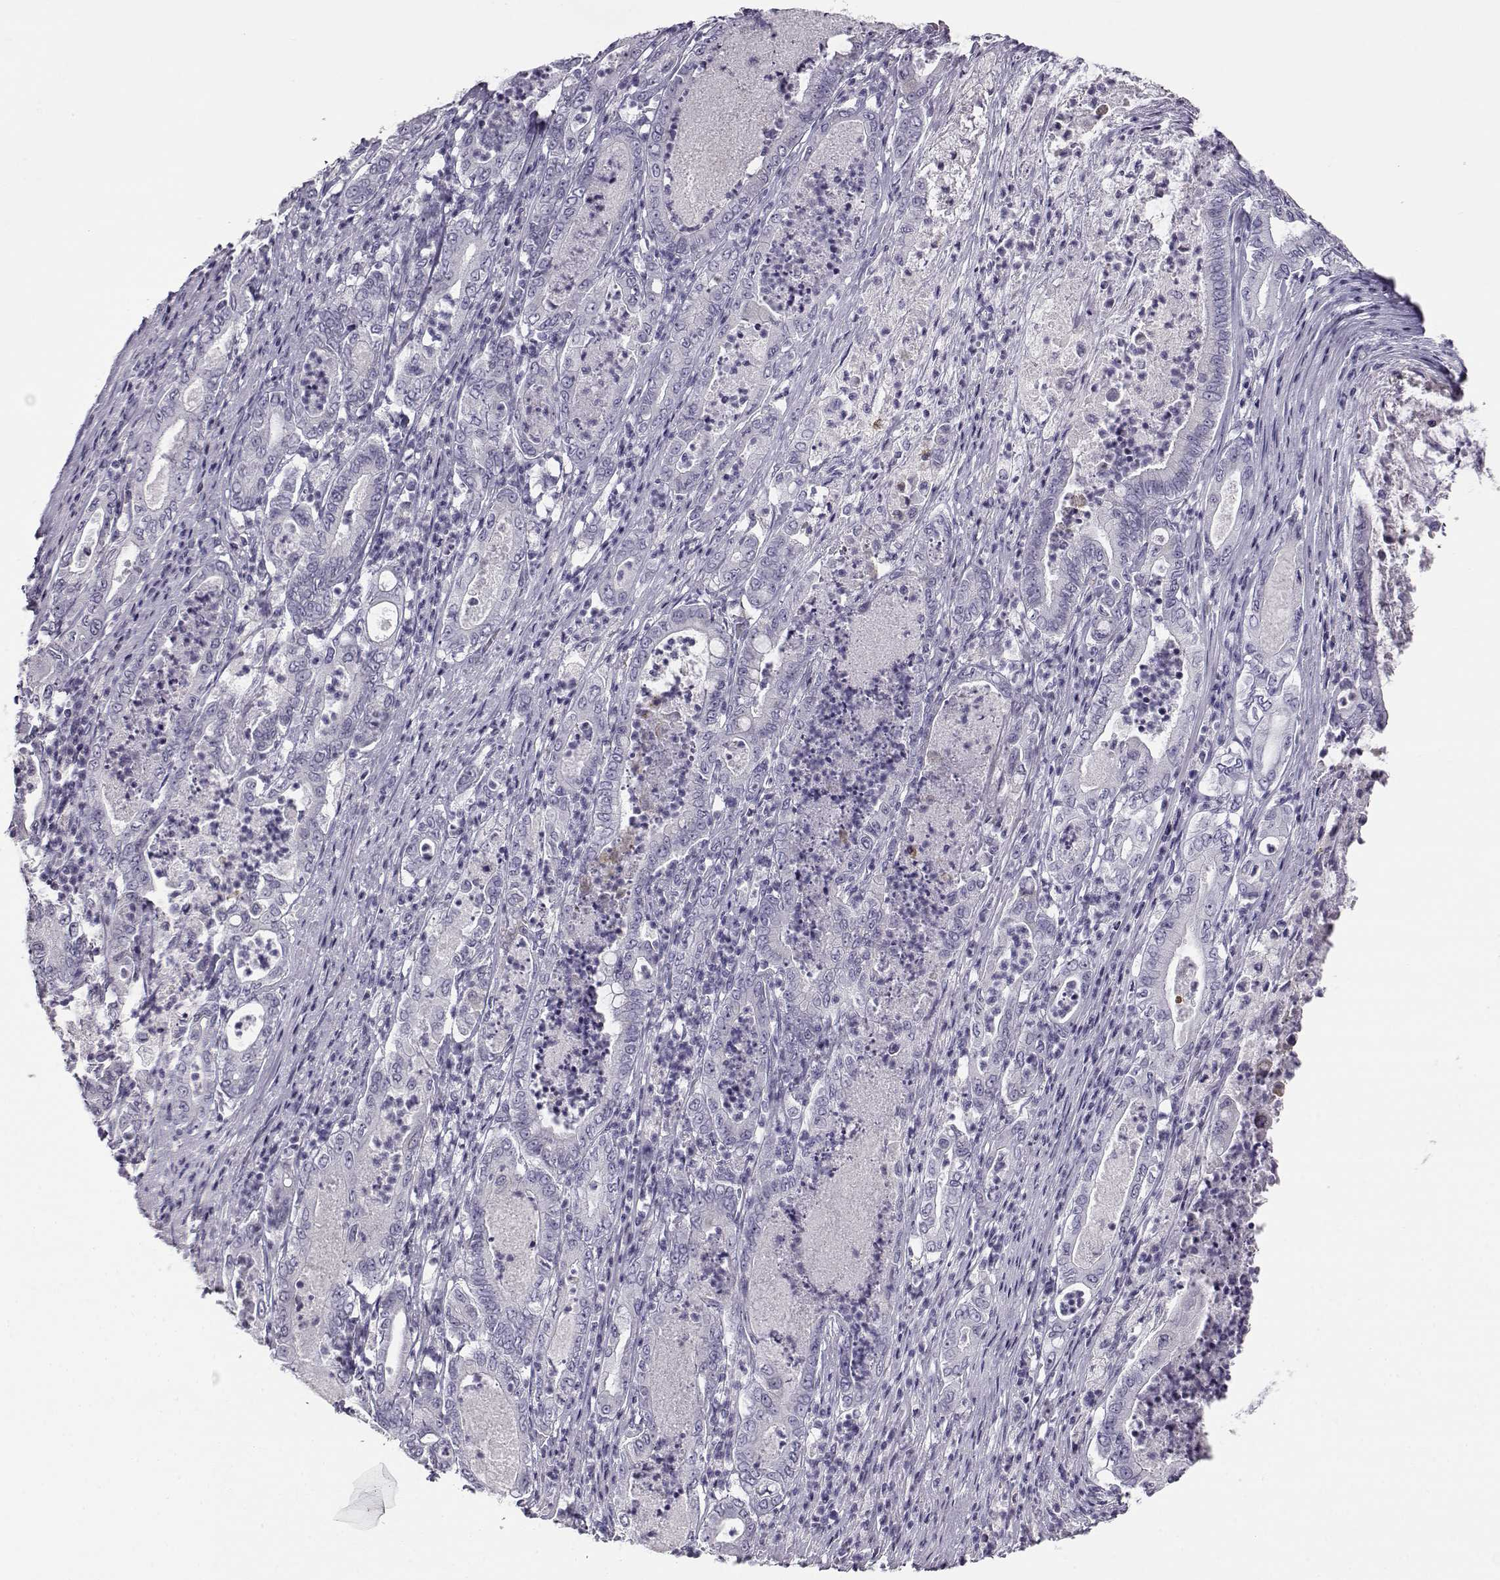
{"staining": {"intensity": "negative", "quantity": "none", "location": "none"}, "tissue": "pancreatic cancer", "cell_type": "Tumor cells", "image_type": "cancer", "snomed": [{"axis": "morphology", "description": "Adenocarcinoma, NOS"}, {"axis": "topography", "description": "Pancreas"}], "caption": "This is a micrograph of immunohistochemistry staining of pancreatic adenocarcinoma, which shows no expression in tumor cells. (Brightfield microscopy of DAB immunohistochemistry (IHC) at high magnification).", "gene": "RHOXF2", "patient": {"sex": "male", "age": 71}}